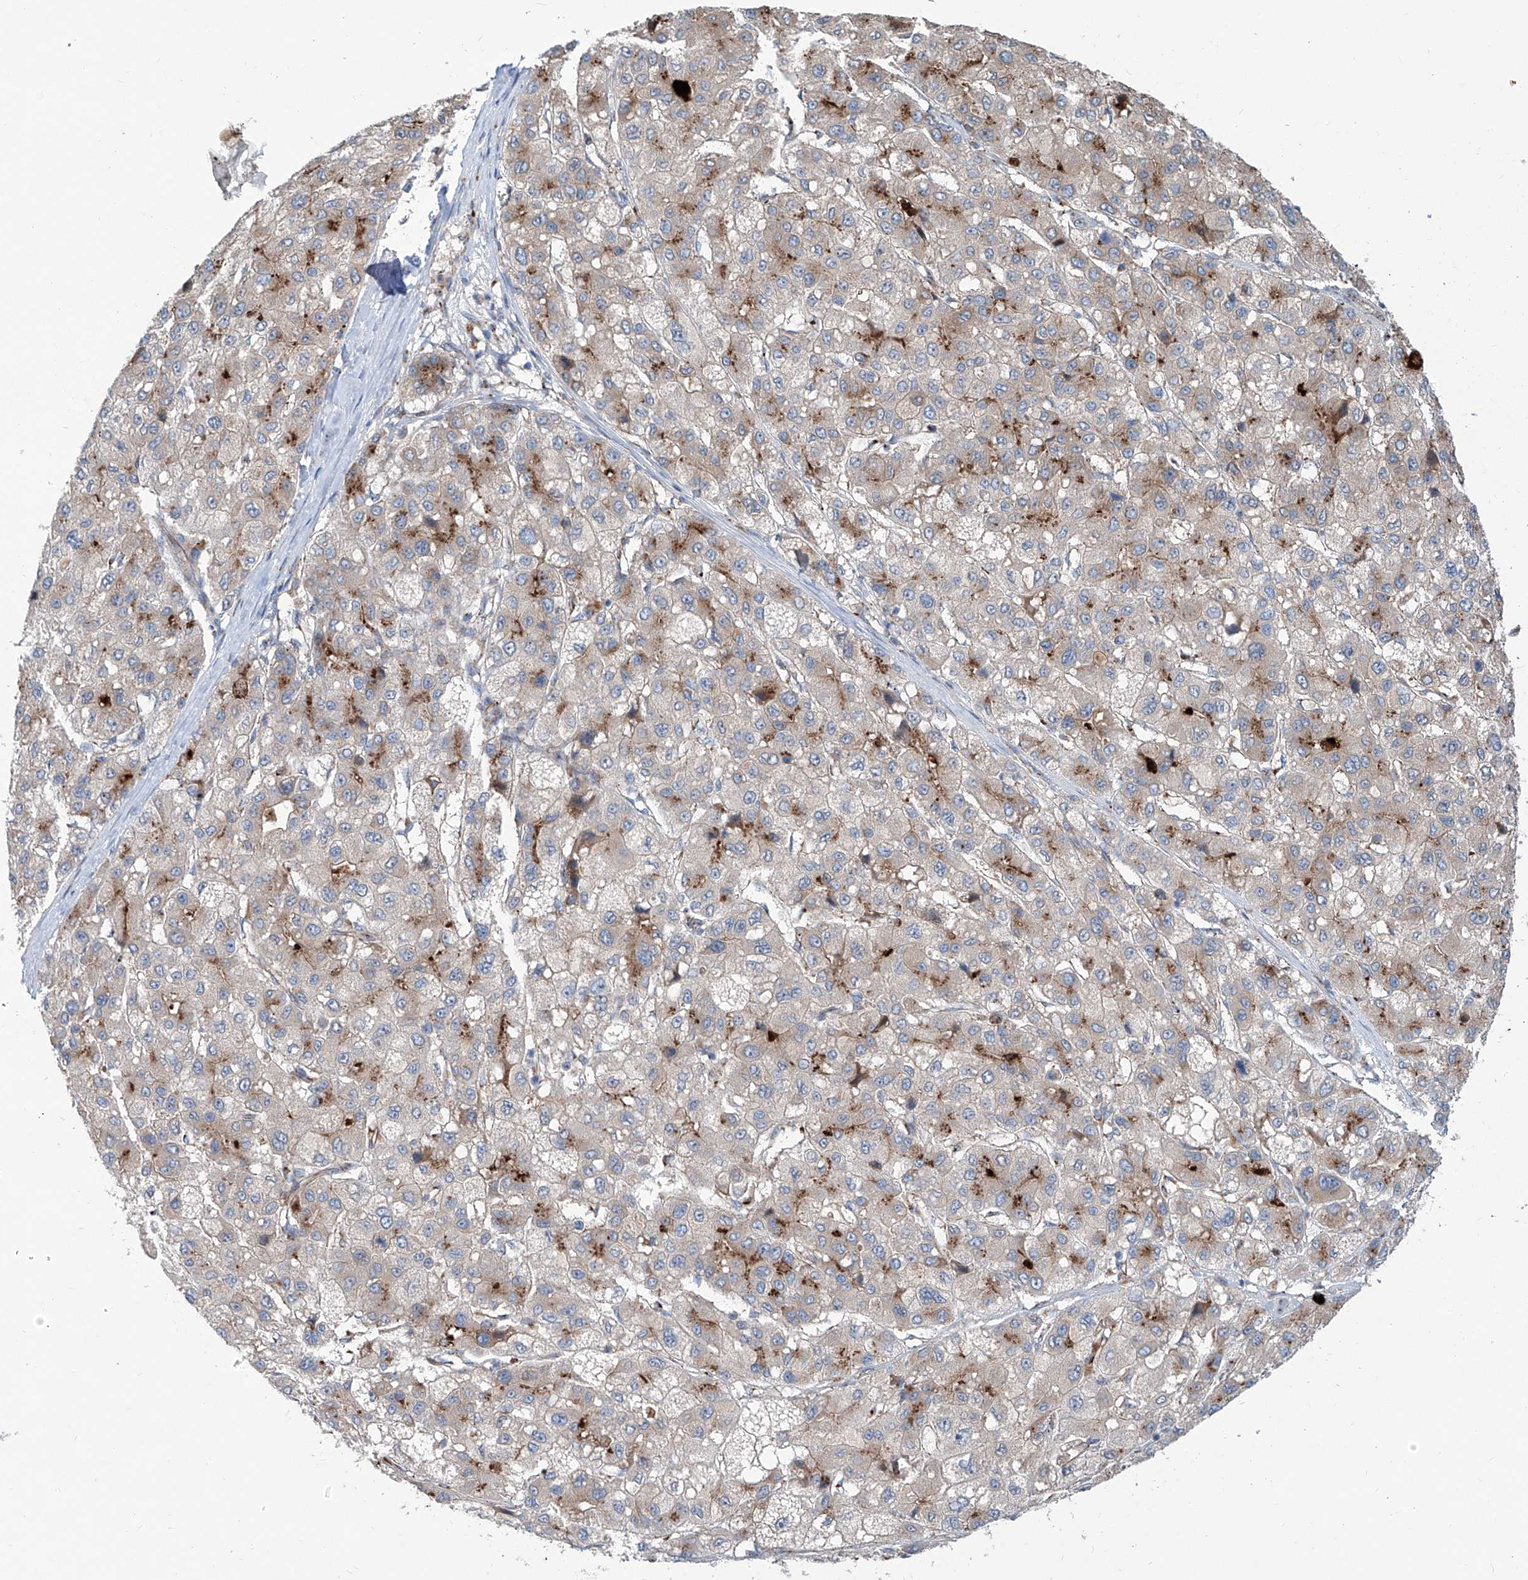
{"staining": {"intensity": "moderate", "quantity": "<25%", "location": "cytoplasmic/membranous"}, "tissue": "liver cancer", "cell_type": "Tumor cells", "image_type": "cancer", "snomed": [{"axis": "morphology", "description": "Carcinoma, Hepatocellular, NOS"}, {"axis": "topography", "description": "Liver"}], "caption": "High-power microscopy captured an immunohistochemistry histopathology image of liver cancer, revealing moderate cytoplasmic/membranous expression in about <25% of tumor cells. The protein of interest is stained brown, and the nuclei are stained in blue (DAB IHC with brightfield microscopy, high magnification).", "gene": "CDH5", "patient": {"sex": "male", "age": 80}}